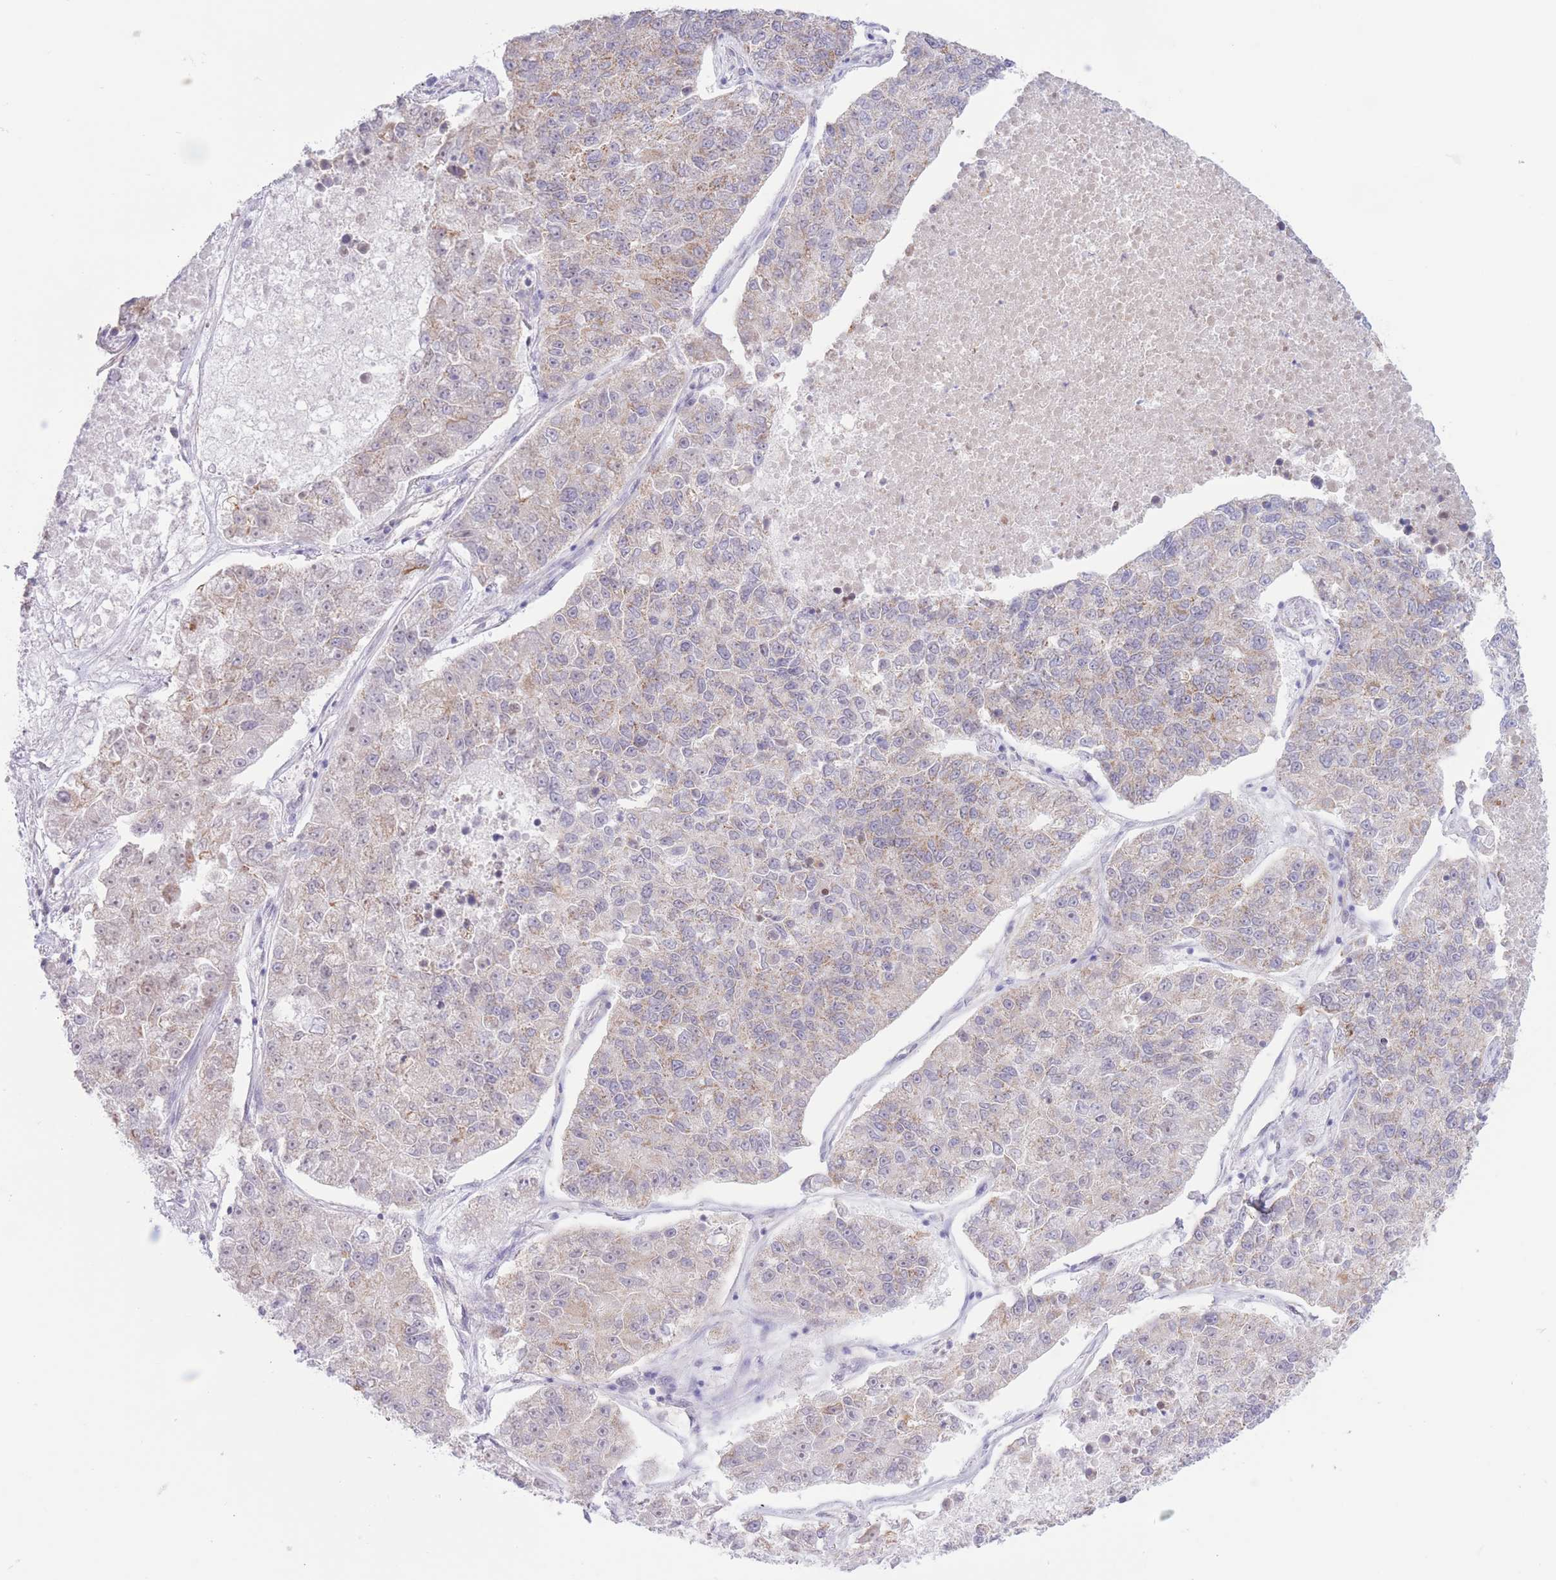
{"staining": {"intensity": "weak", "quantity": "25%-75%", "location": "cytoplasmic/membranous"}, "tissue": "lung cancer", "cell_type": "Tumor cells", "image_type": "cancer", "snomed": [{"axis": "morphology", "description": "Adenocarcinoma, NOS"}, {"axis": "topography", "description": "Lung"}], "caption": "The micrograph reveals immunohistochemical staining of lung cancer. There is weak cytoplasmic/membranous positivity is present in about 25%-75% of tumor cells. (Brightfield microscopy of DAB IHC at high magnification).", "gene": "MRPS31", "patient": {"sex": "male", "age": 49}}